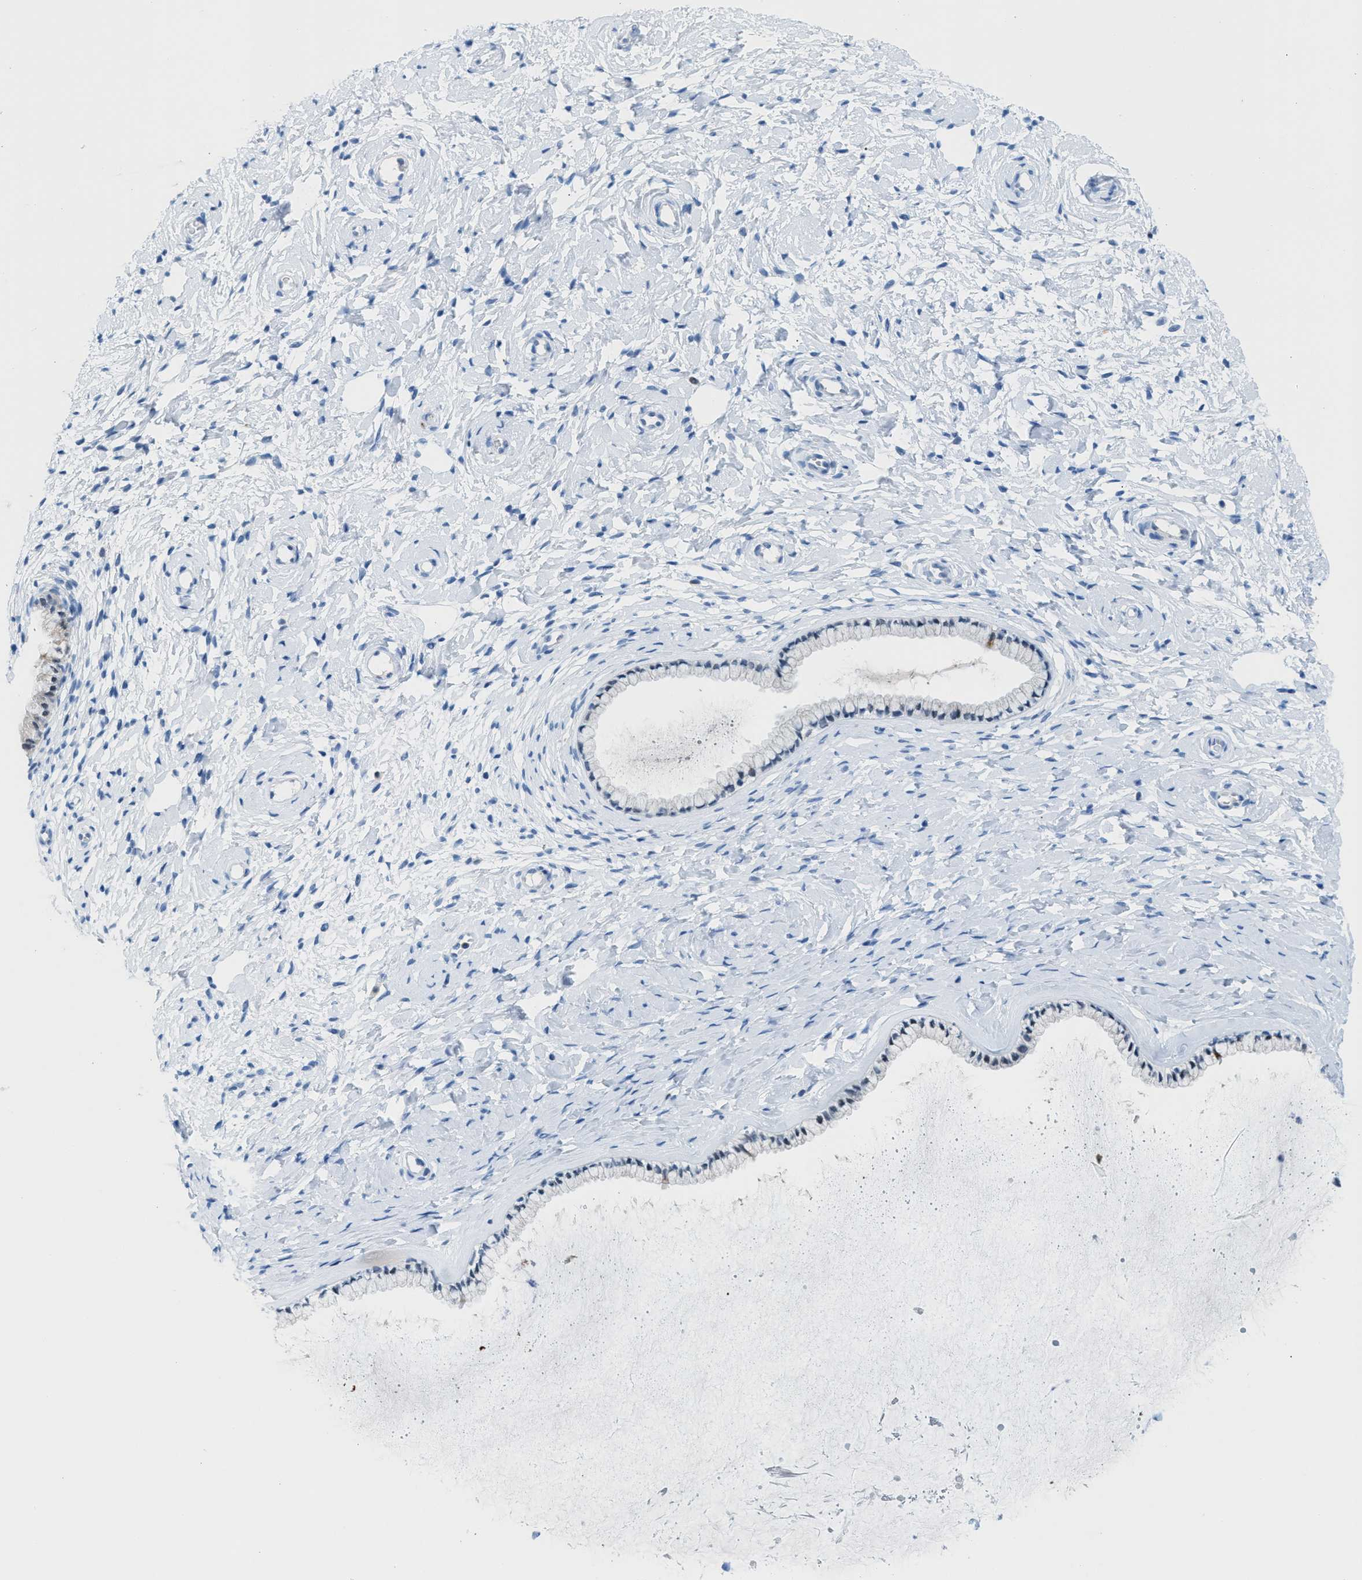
{"staining": {"intensity": "negative", "quantity": "none", "location": "none"}, "tissue": "cervix", "cell_type": "Glandular cells", "image_type": "normal", "snomed": [{"axis": "morphology", "description": "Normal tissue, NOS"}, {"axis": "topography", "description": "Cervix"}], "caption": "The micrograph displays no significant staining in glandular cells of cervix. (Brightfield microscopy of DAB (3,3'-diaminobenzidine) immunohistochemistry (IHC) at high magnification).", "gene": "PPM1D", "patient": {"sex": "female", "age": 72}}